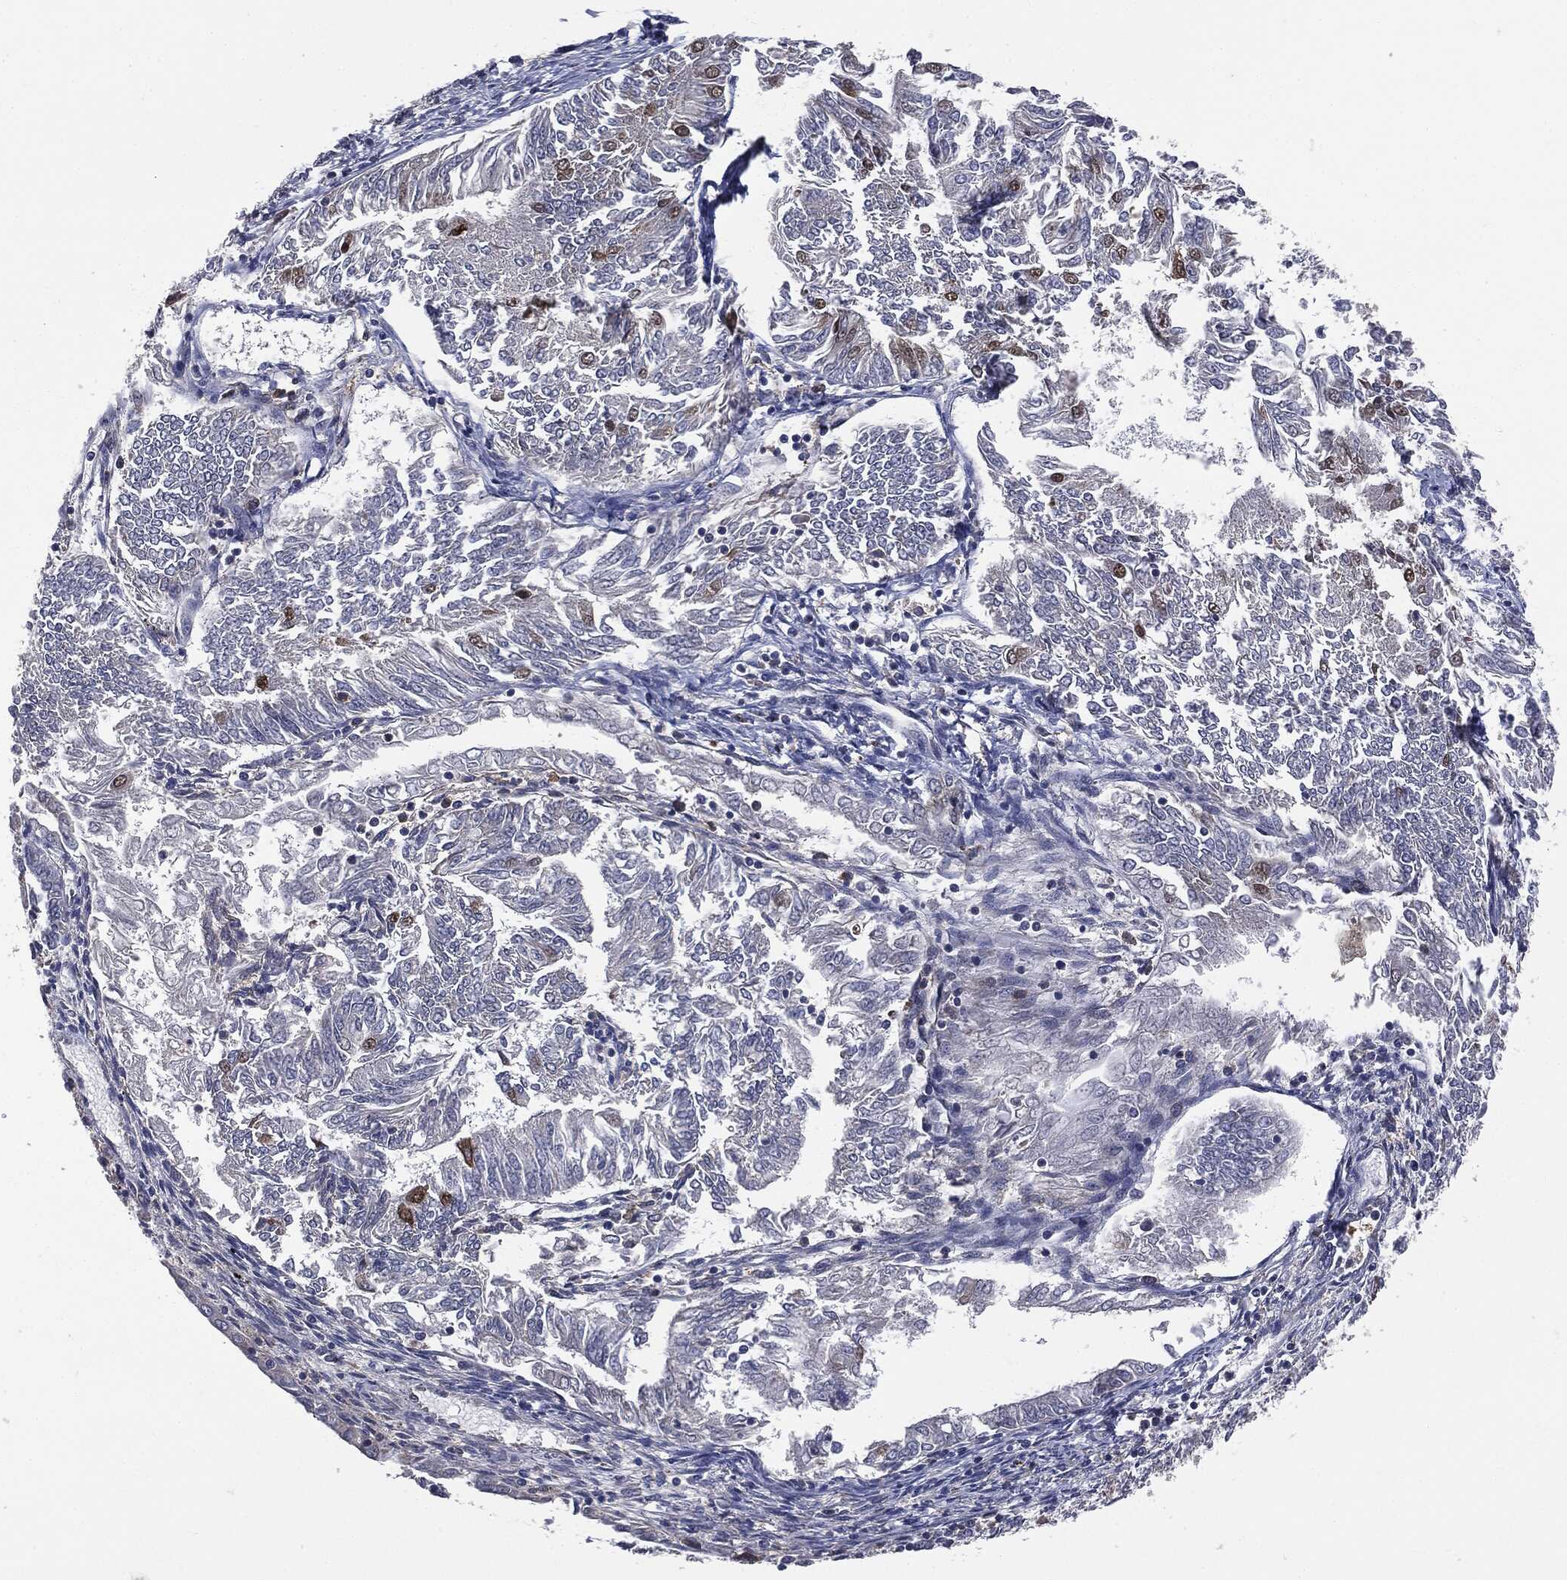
{"staining": {"intensity": "moderate", "quantity": "<25%", "location": "nuclear"}, "tissue": "endometrial cancer", "cell_type": "Tumor cells", "image_type": "cancer", "snomed": [{"axis": "morphology", "description": "Adenocarcinoma, NOS"}, {"axis": "topography", "description": "Endometrium"}], "caption": "Brown immunohistochemical staining in human endometrial cancer (adenocarcinoma) reveals moderate nuclear positivity in approximately <25% of tumor cells.", "gene": "TRMT1L", "patient": {"sex": "female", "age": 58}}